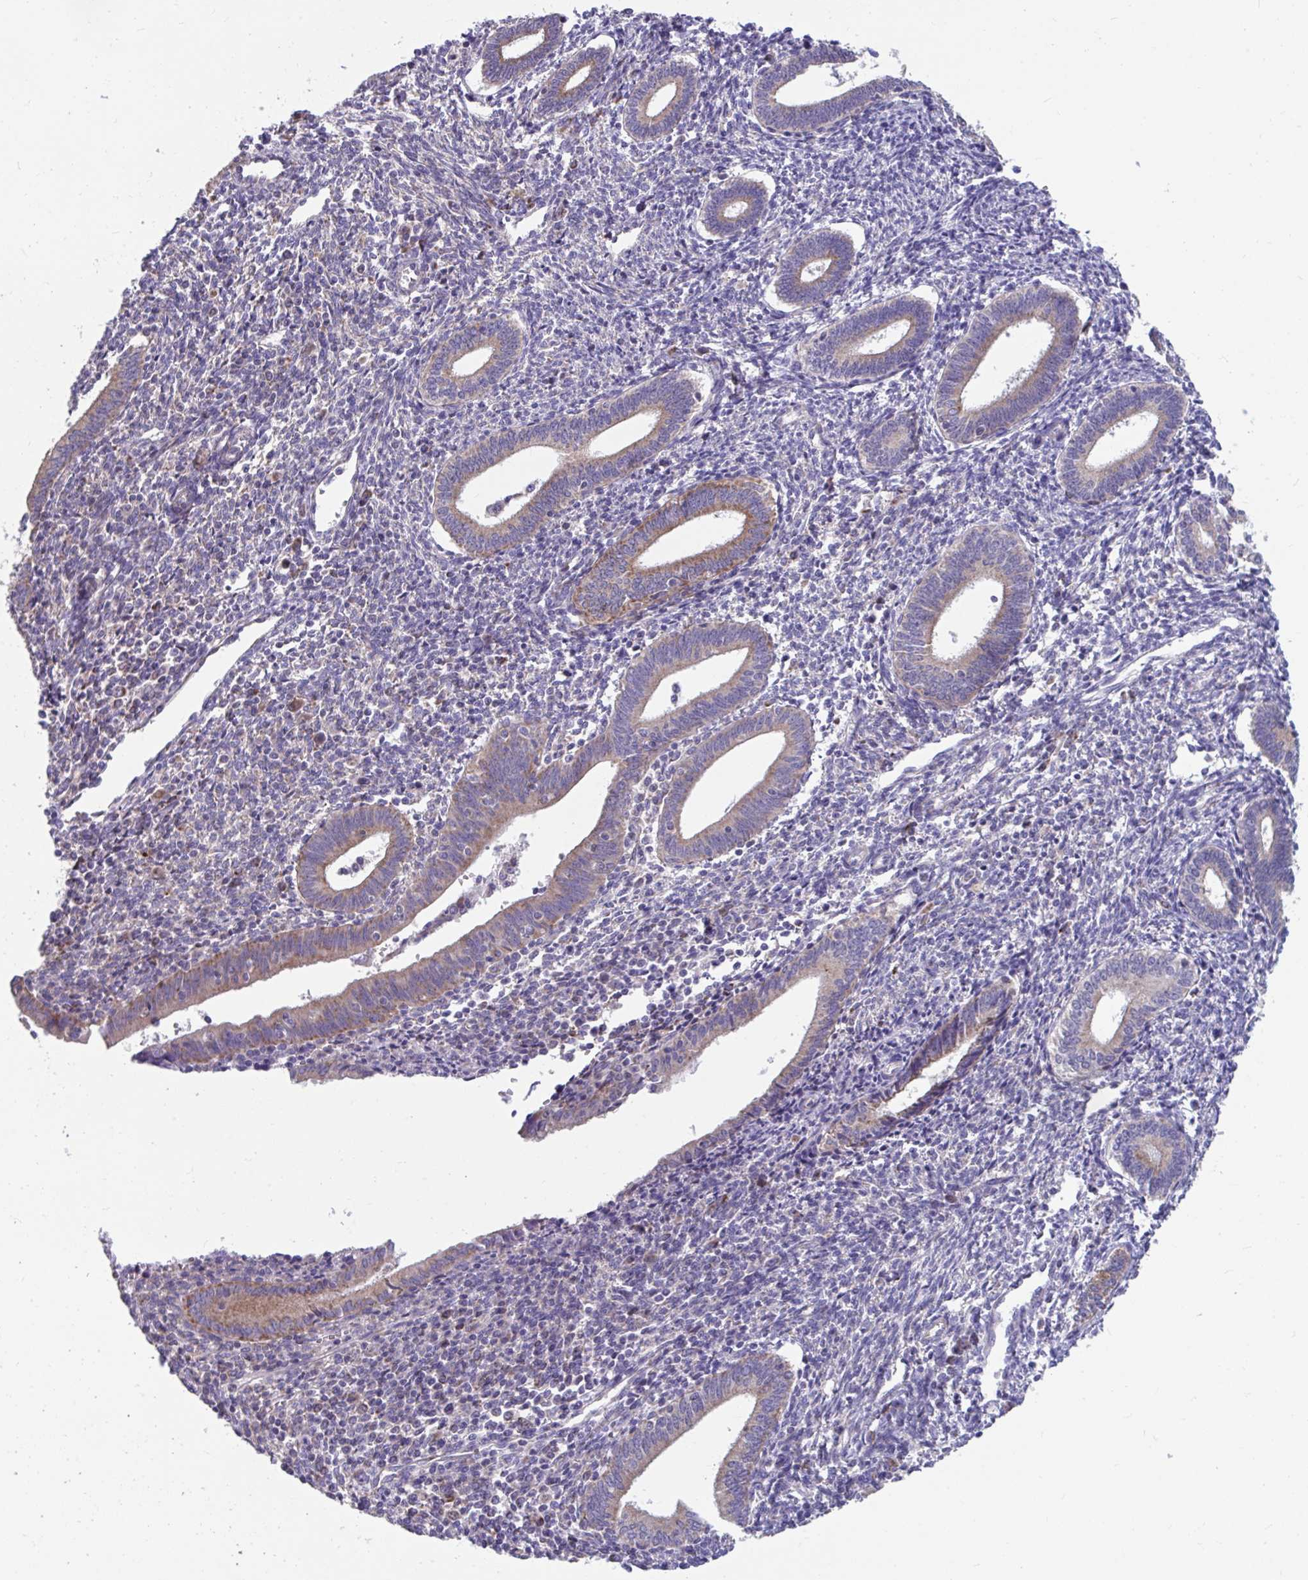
{"staining": {"intensity": "negative", "quantity": "none", "location": "none"}, "tissue": "endometrium", "cell_type": "Cells in endometrial stroma", "image_type": "normal", "snomed": [{"axis": "morphology", "description": "Normal tissue, NOS"}, {"axis": "topography", "description": "Endometrium"}], "caption": "This is an immunohistochemistry (IHC) image of benign human endometrium. There is no positivity in cells in endometrial stroma.", "gene": "LINGO4", "patient": {"sex": "female", "age": 41}}